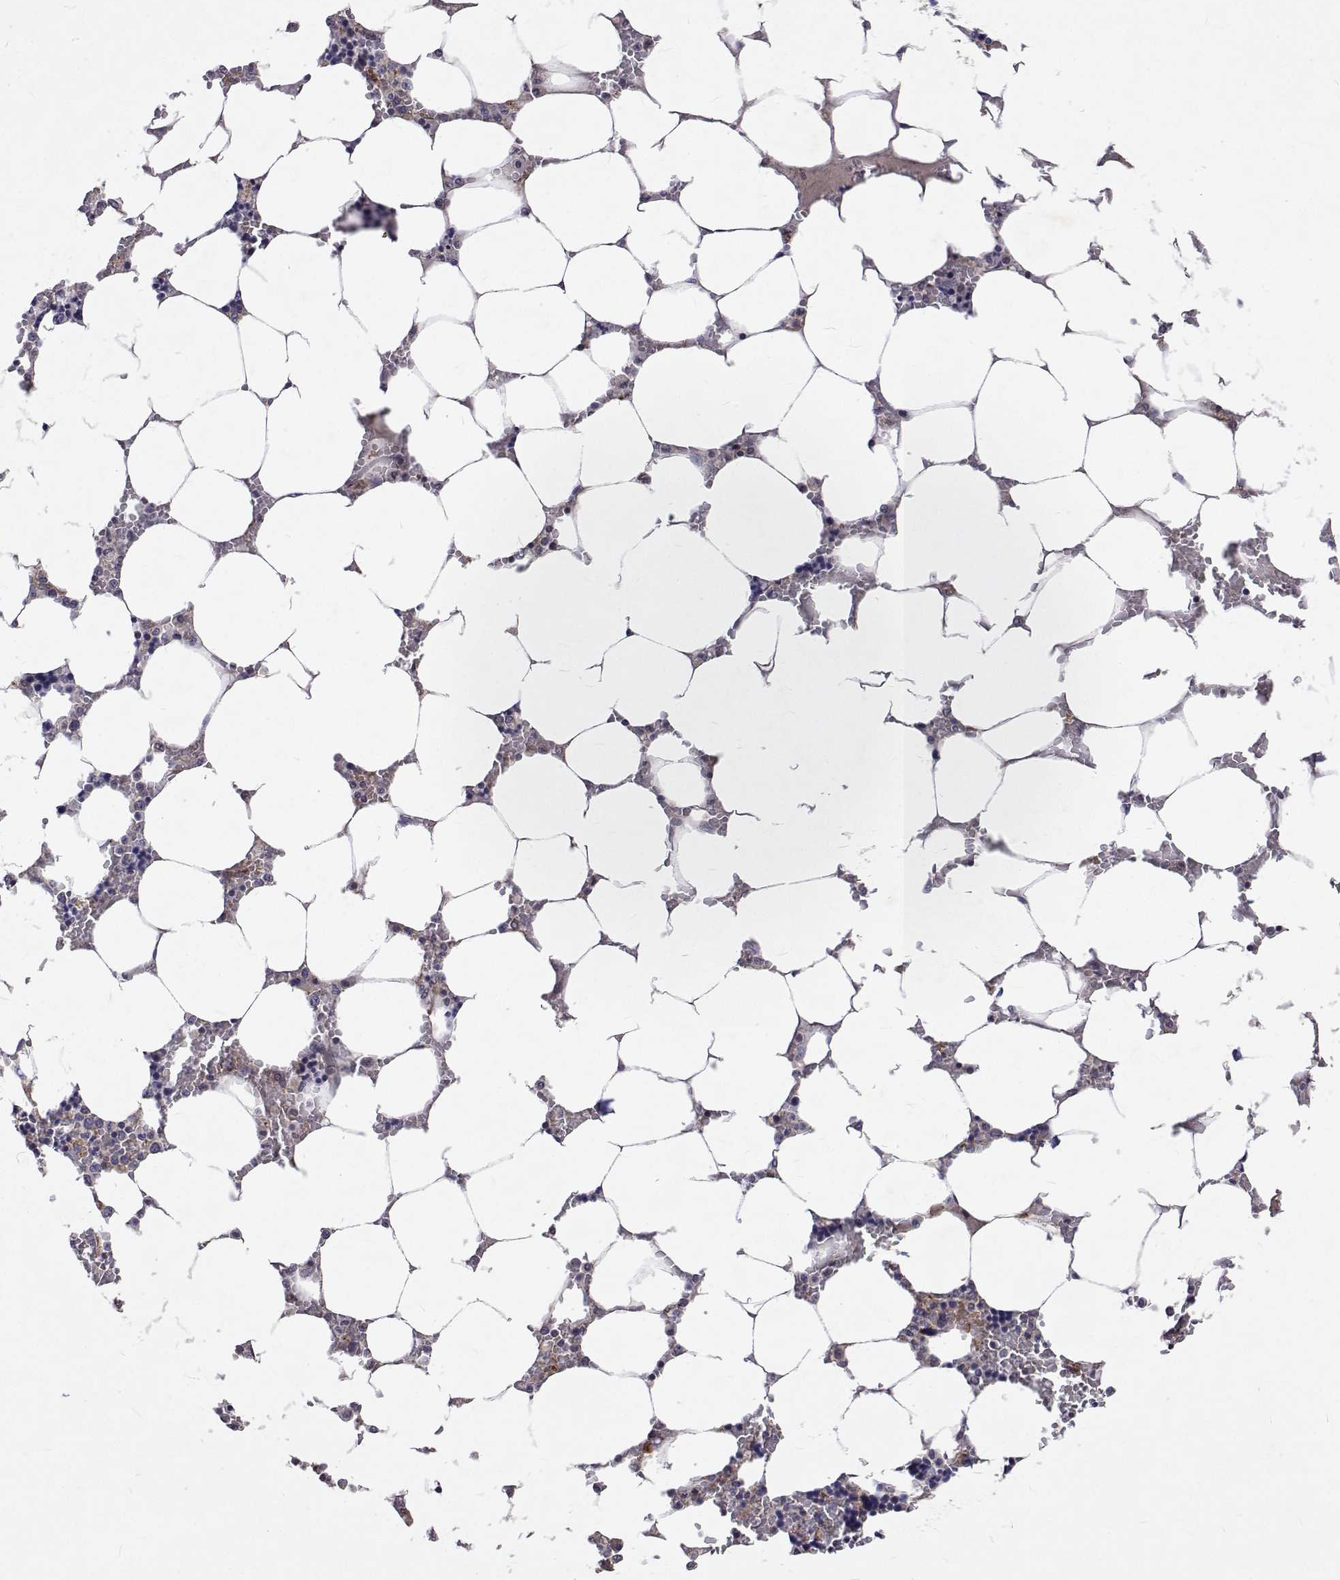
{"staining": {"intensity": "negative", "quantity": "none", "location": "none"}, "tissue": "bone marrow", "cell_type": "Hematopoietic cells", "image_type": "normal", "snomed": [{"axis": "morphology", "description": "Normal tissue, NOS"}, {"axis": "topography", "description": "Bone marrow"}], "caption": "DAB (3,3'-diaminobenzidine) immunohistochemical staining of unremarkable human bone marrow reveals no significant expression in hematopoietic cells.", "gene": "ALKBH8", "patient": {"sex": "male", "age": 64}}